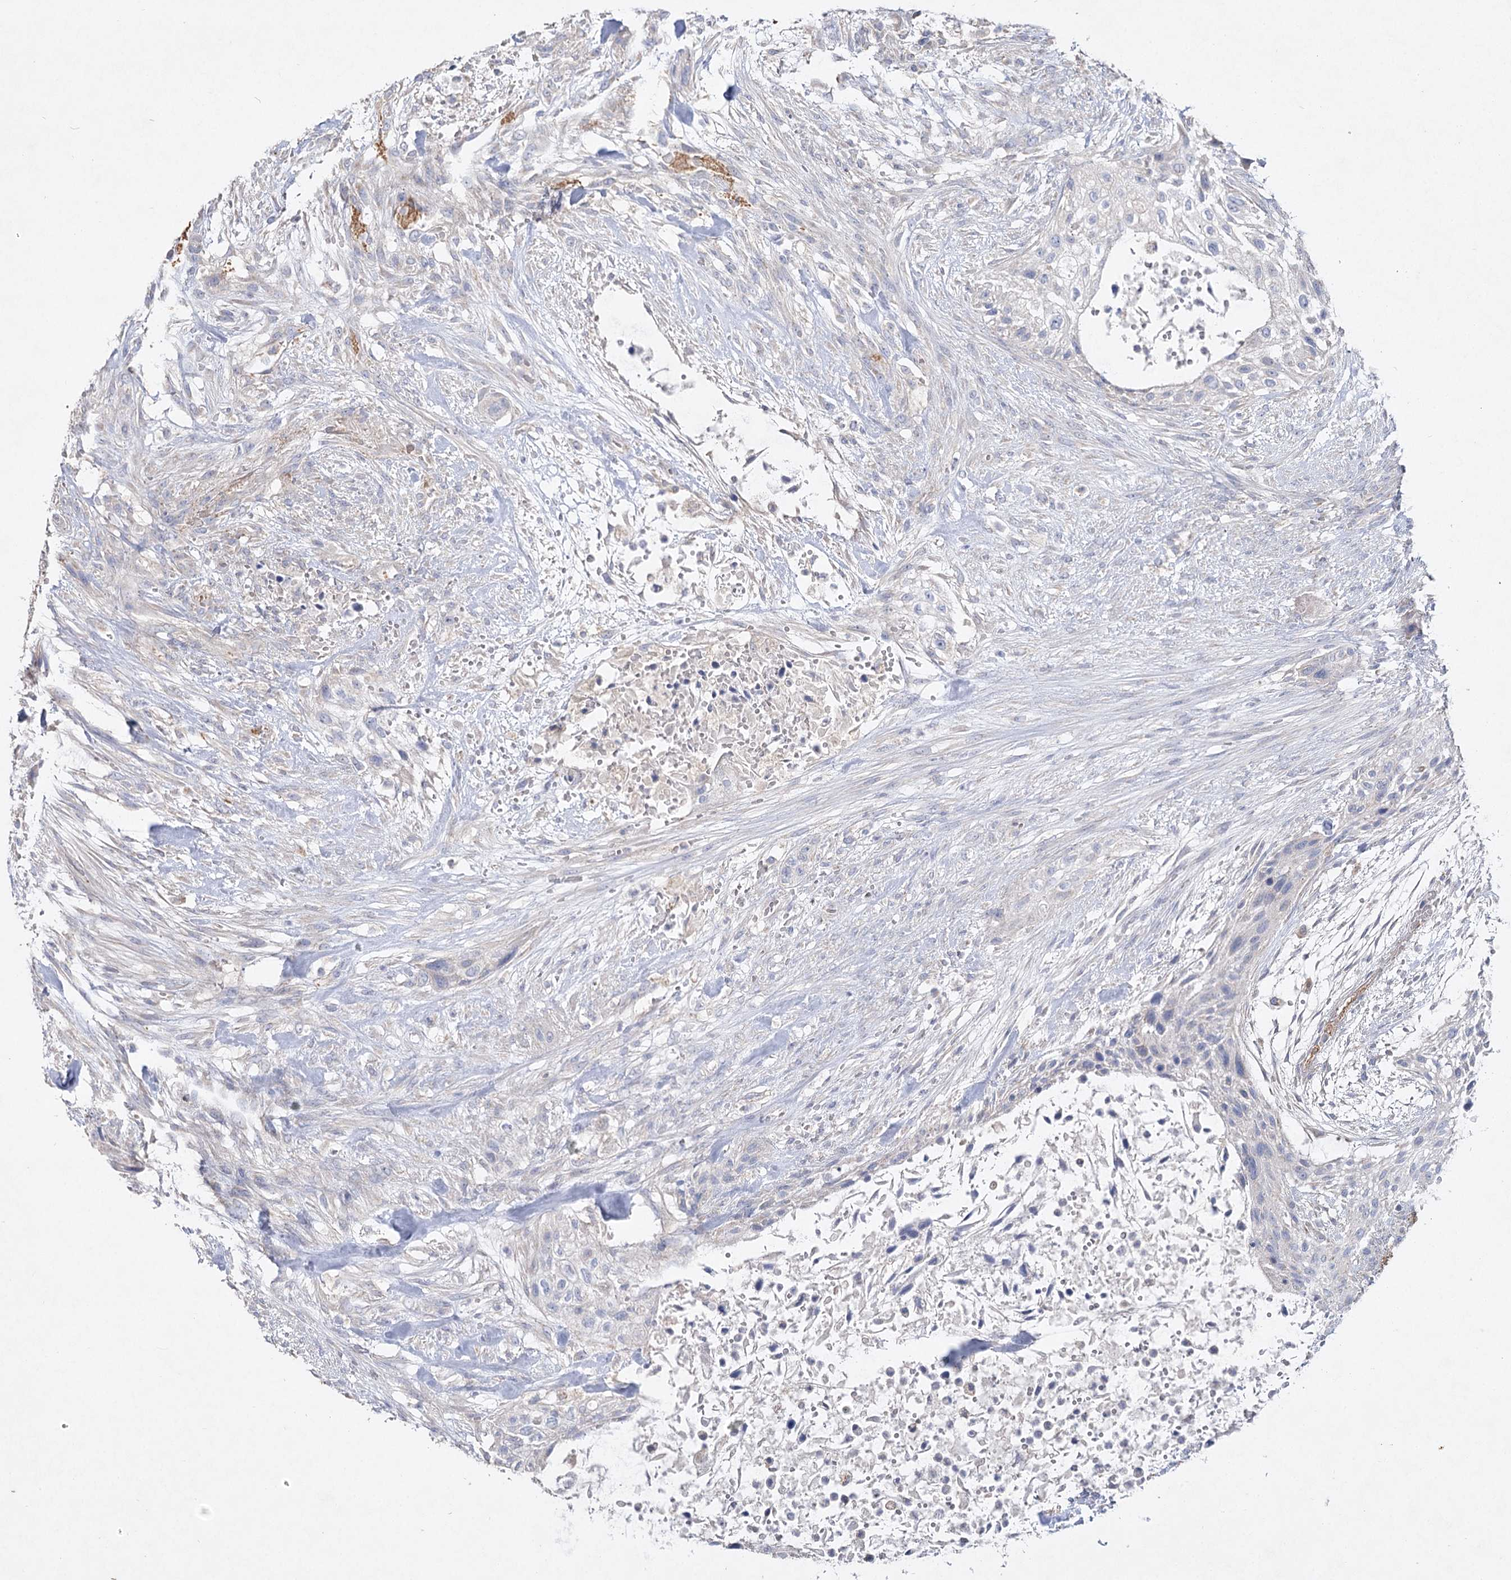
{"staining": {"intensity": "negative", "quantity": "none", "location": "none"}, "tissue": "urothelial cancer", "cell_type": "Tumor cells", "image_type": "cancer", "snomed": [{"axis": "morphology", "description": "Urothelial carcinoma, High grade"}, {"axis": "topography", "description": "Urinary bladder"}], "caption": "Urothelial carcinoma (high-grade) was stained to show a protein in brown. There is no significant staining in tumor cells. (DAB (3,3'-diaminobenzidine) immunohistochemistry with hematoxylin counter stain).", "gene": "TMEM187", "patient": {"sex": "male", "age": 35}}